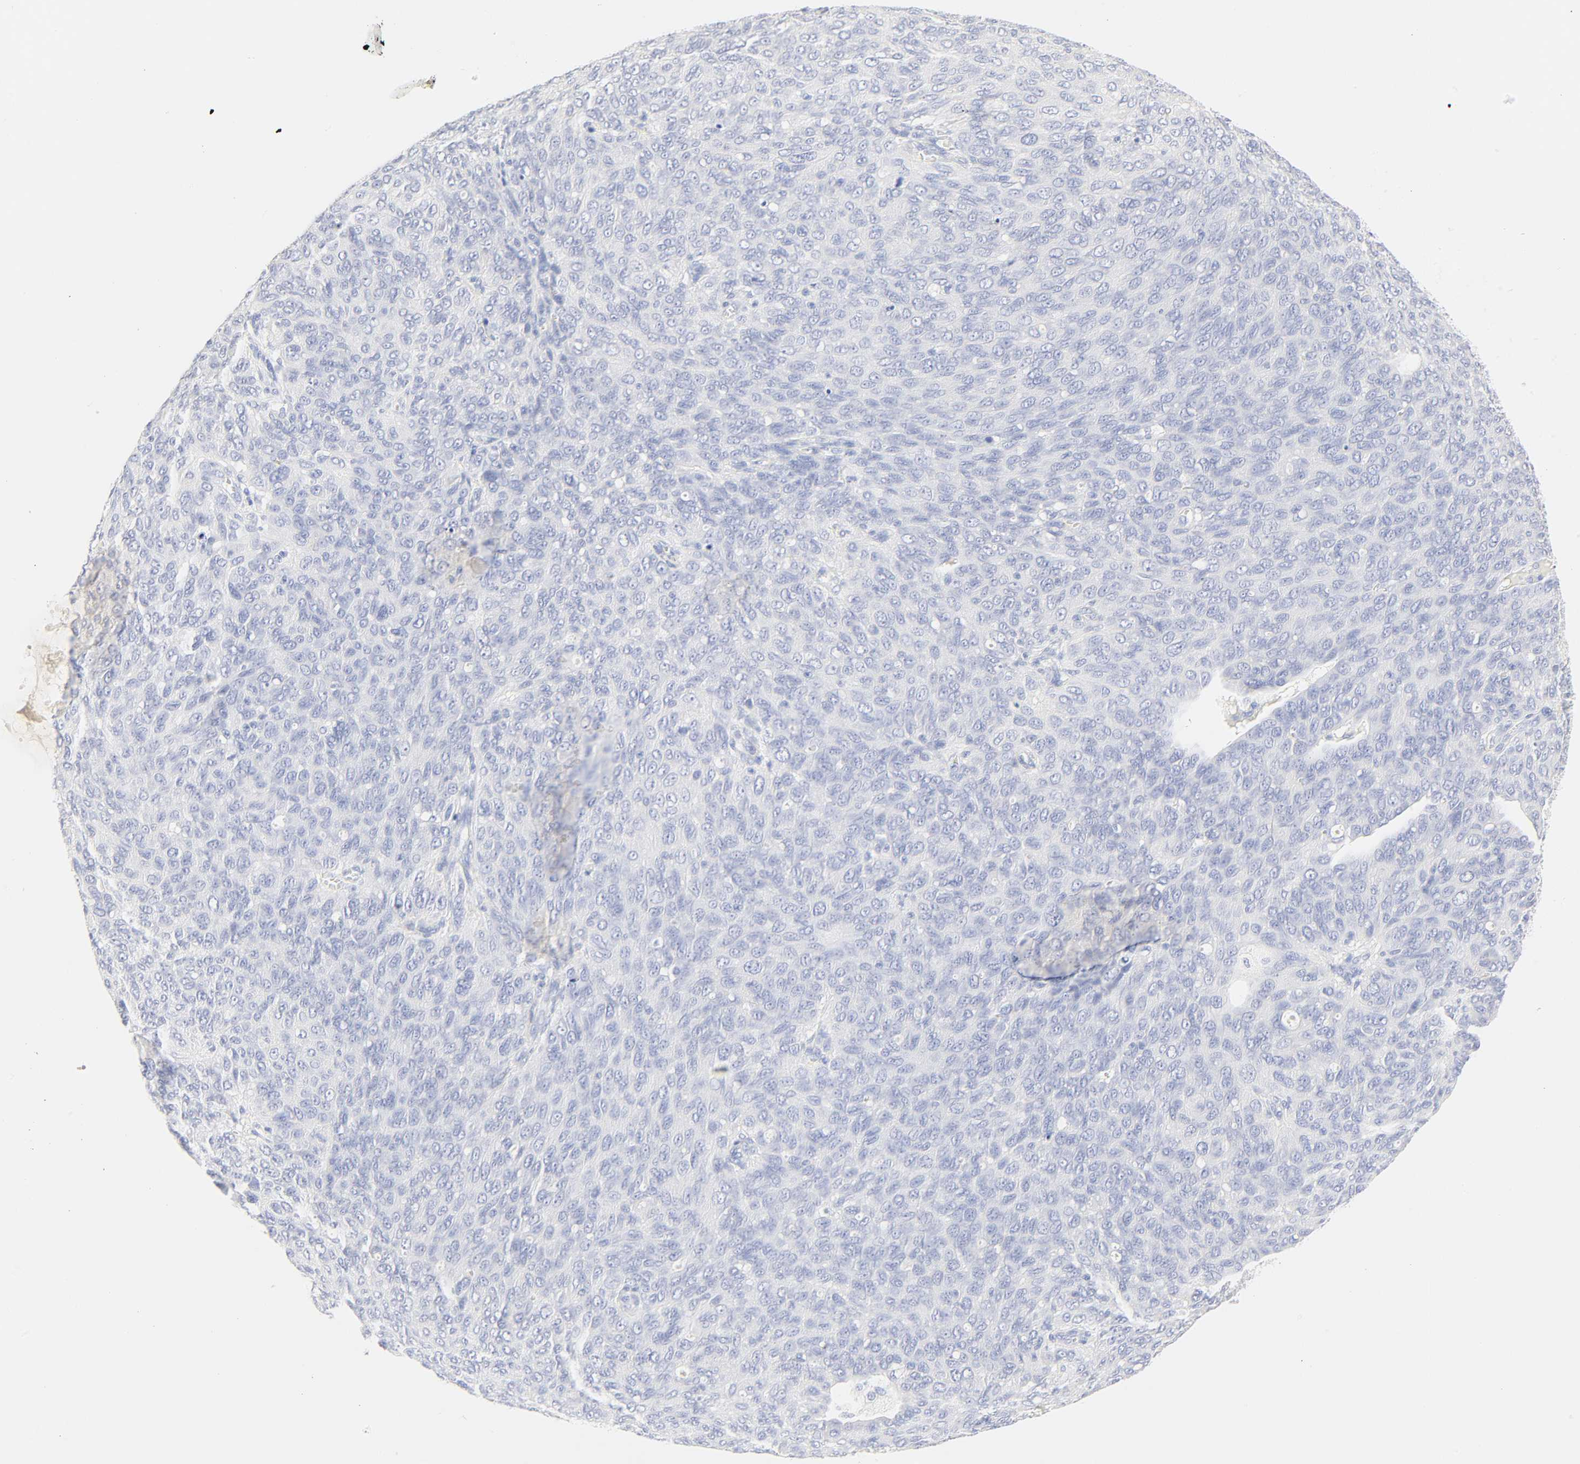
{"staining": {"intensity": "negative", "quantity": "none", "location": "none"}, "tissue": "ovarian cancer", "cell_type": "Tumor cells", "image_type": "cancer", "snomed": [{"axis": "morphology", "description": "Carcinoma, endometroid"}, {"axis": "topography", "description": "Ovary"}], "caption": "Immunohistochemistry (IHC) histopathology image of ovarian endometroid carcinoma stained for a protein (brown), which exhibits no positivity in tumor cells.", "gene": "SLCO1B3", "patient": {"sex": "female", "age": 60}}